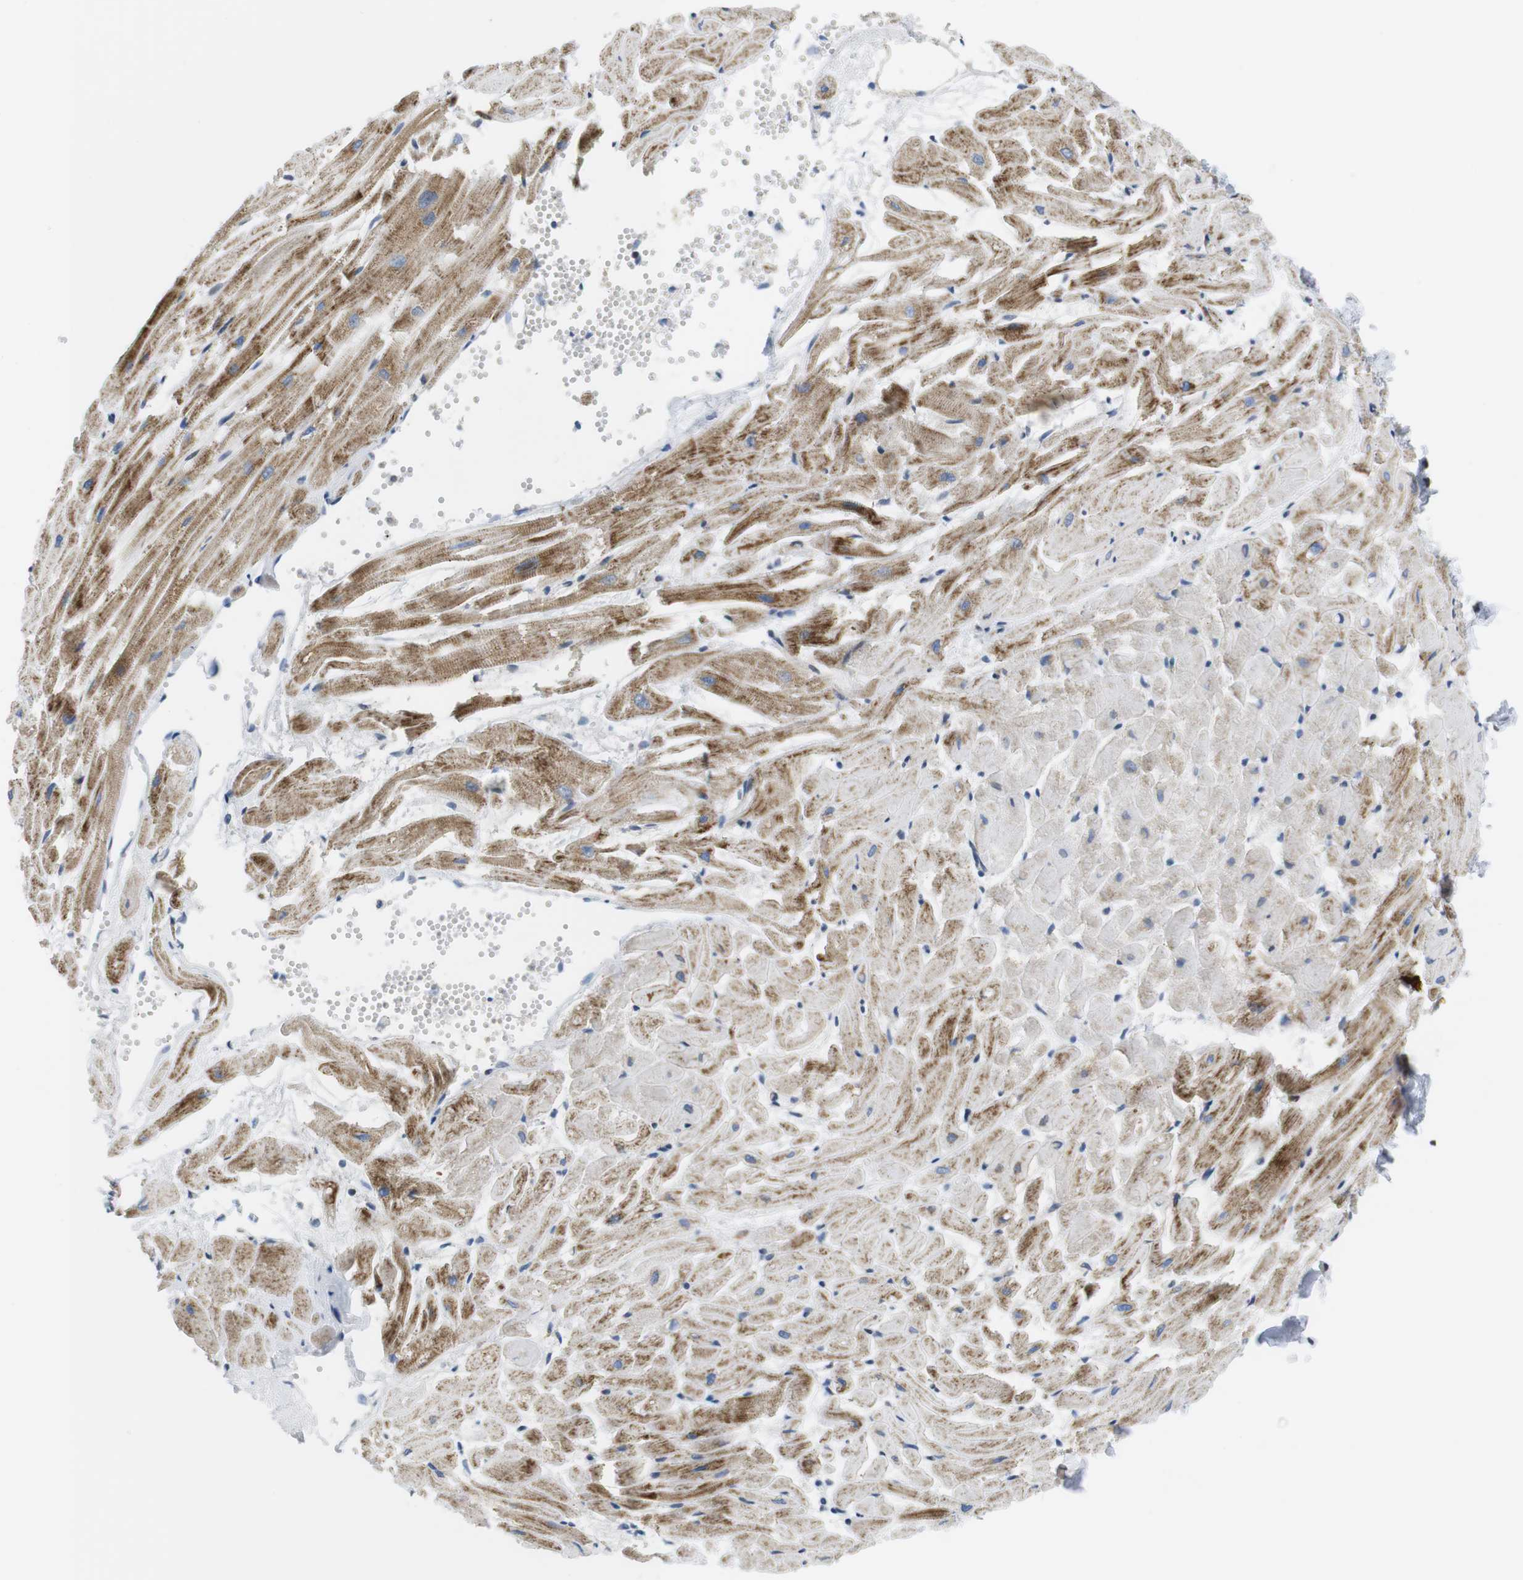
{"staining": {"intensity": "moderate", "quantity": ">75%", "location": "cytoplasmic/membranous"}, "tissue": "heart muscle", "cell_type": "Cardiomyocytes", "image_type": "normal", "snomed": [{"axis": "morphology", "description": "Normal tissue, NOS"}, {"axis": "topography", "description": "Heart"}], "caption": "Heart muscle stained for a protein demonstrates moderate cytoplasmic/membranous positivity in cardiomyocytes. The staining was performed using DAB (3,3'-diaminobenzidine), with brown indicating positive protein expression. Nuclei are stained blue with hematoxylin.", "gene": "BRD4", "patient": {"sex": "female", "age": 19}}